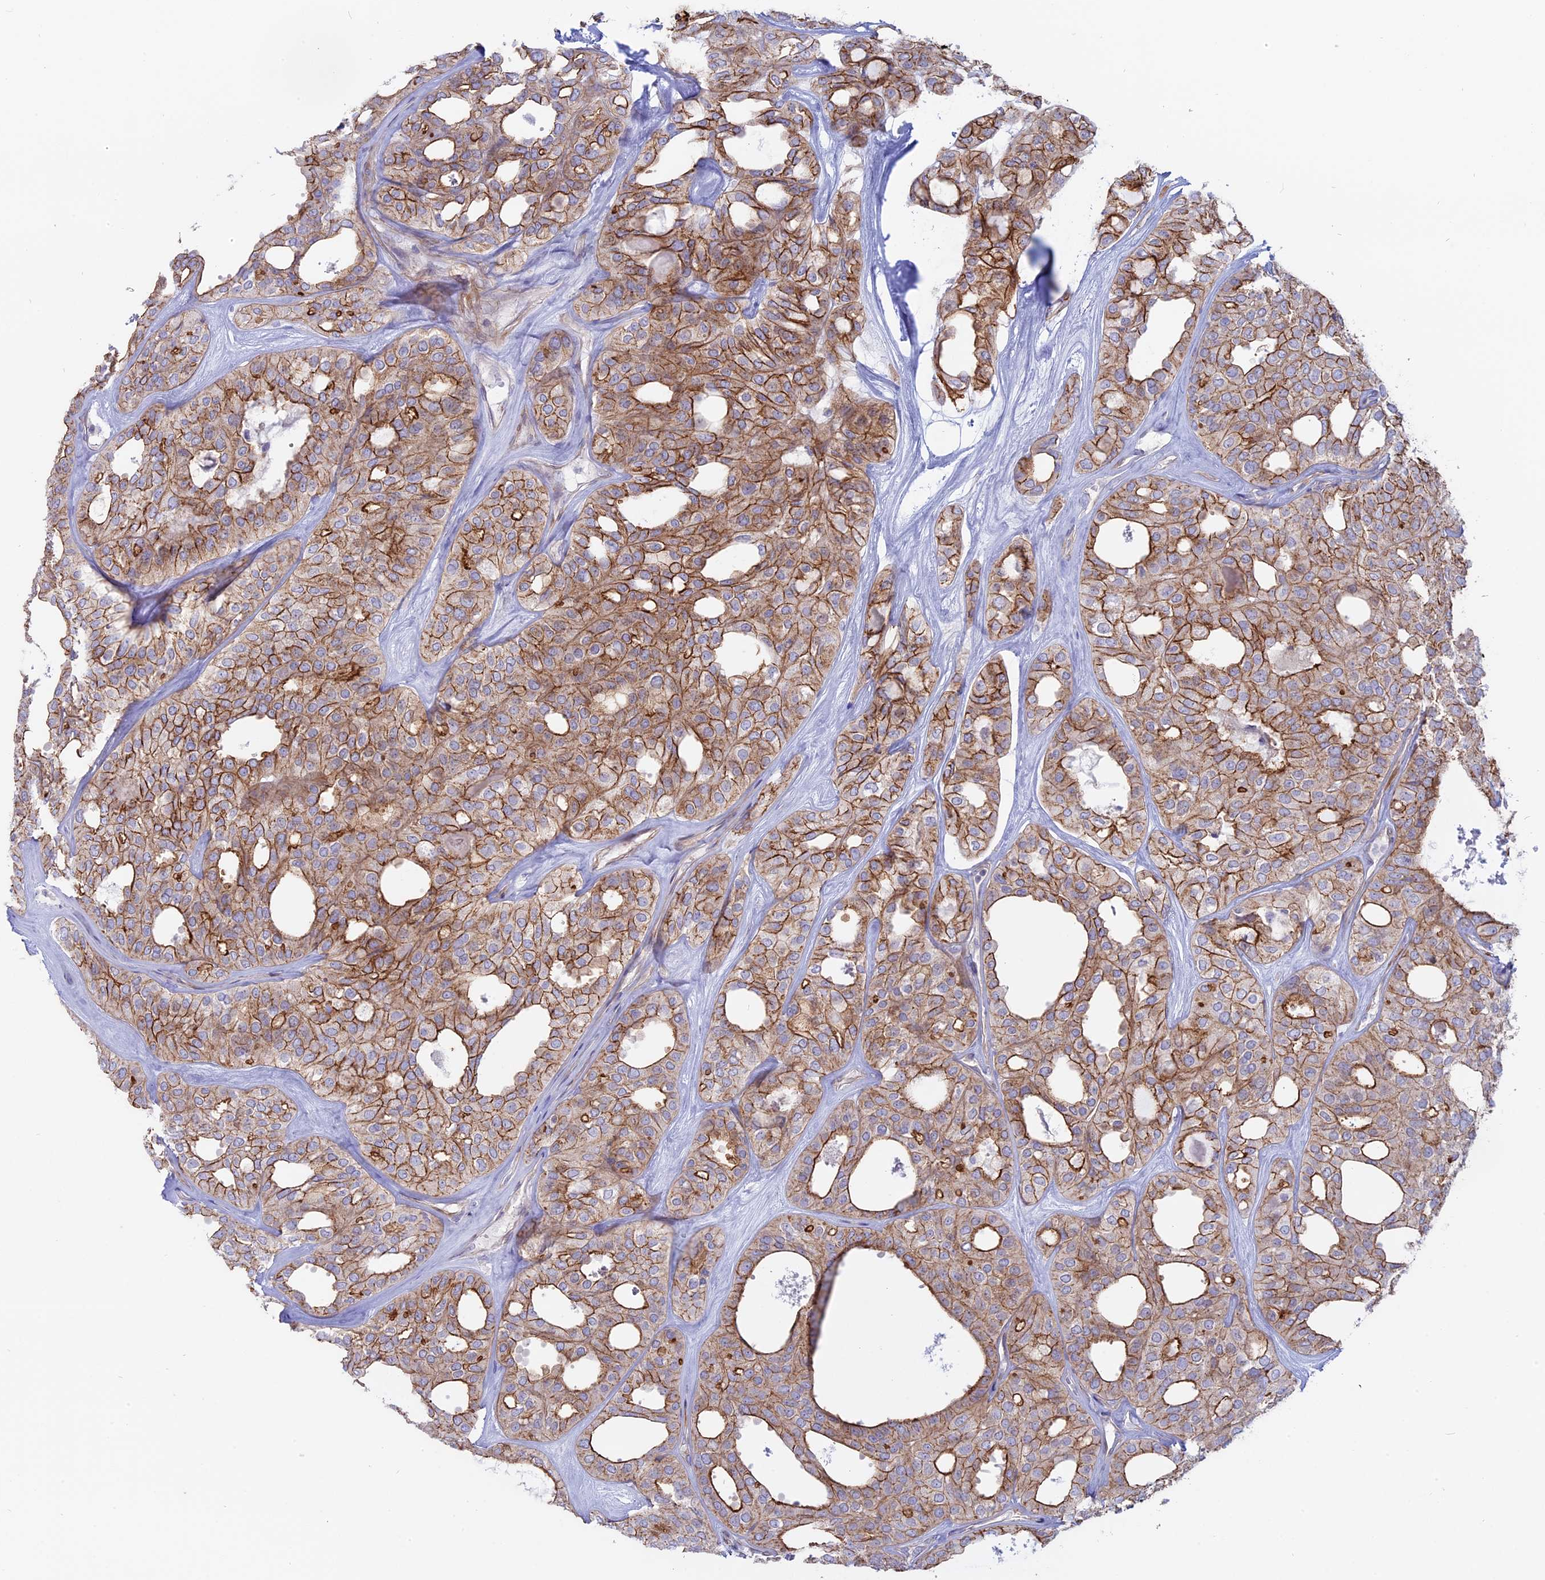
{"staining": {"intensity": "strong", "quantity": ">75%", "location": "cytoplasmic/membranous"}, "tissue": "thyroid cancer", "cell_type": "Tumor cells", "image_type": "cancer", "snomed": [{"axis": "morphology", "description": "Follicular adenoma carcinoma, NOS"}, {"axis": "topography", "description": "Thyroid gland"}], "caption": "About >75% of tumor cells in human thyroid follicular adenoma carcinoma demonstrate strong cytoplasmic/membranous protein staining as visualized by brown immunohistochemical staining.", "gene": "MYO5B", "patient": {"sex": "male", "age": 75}}